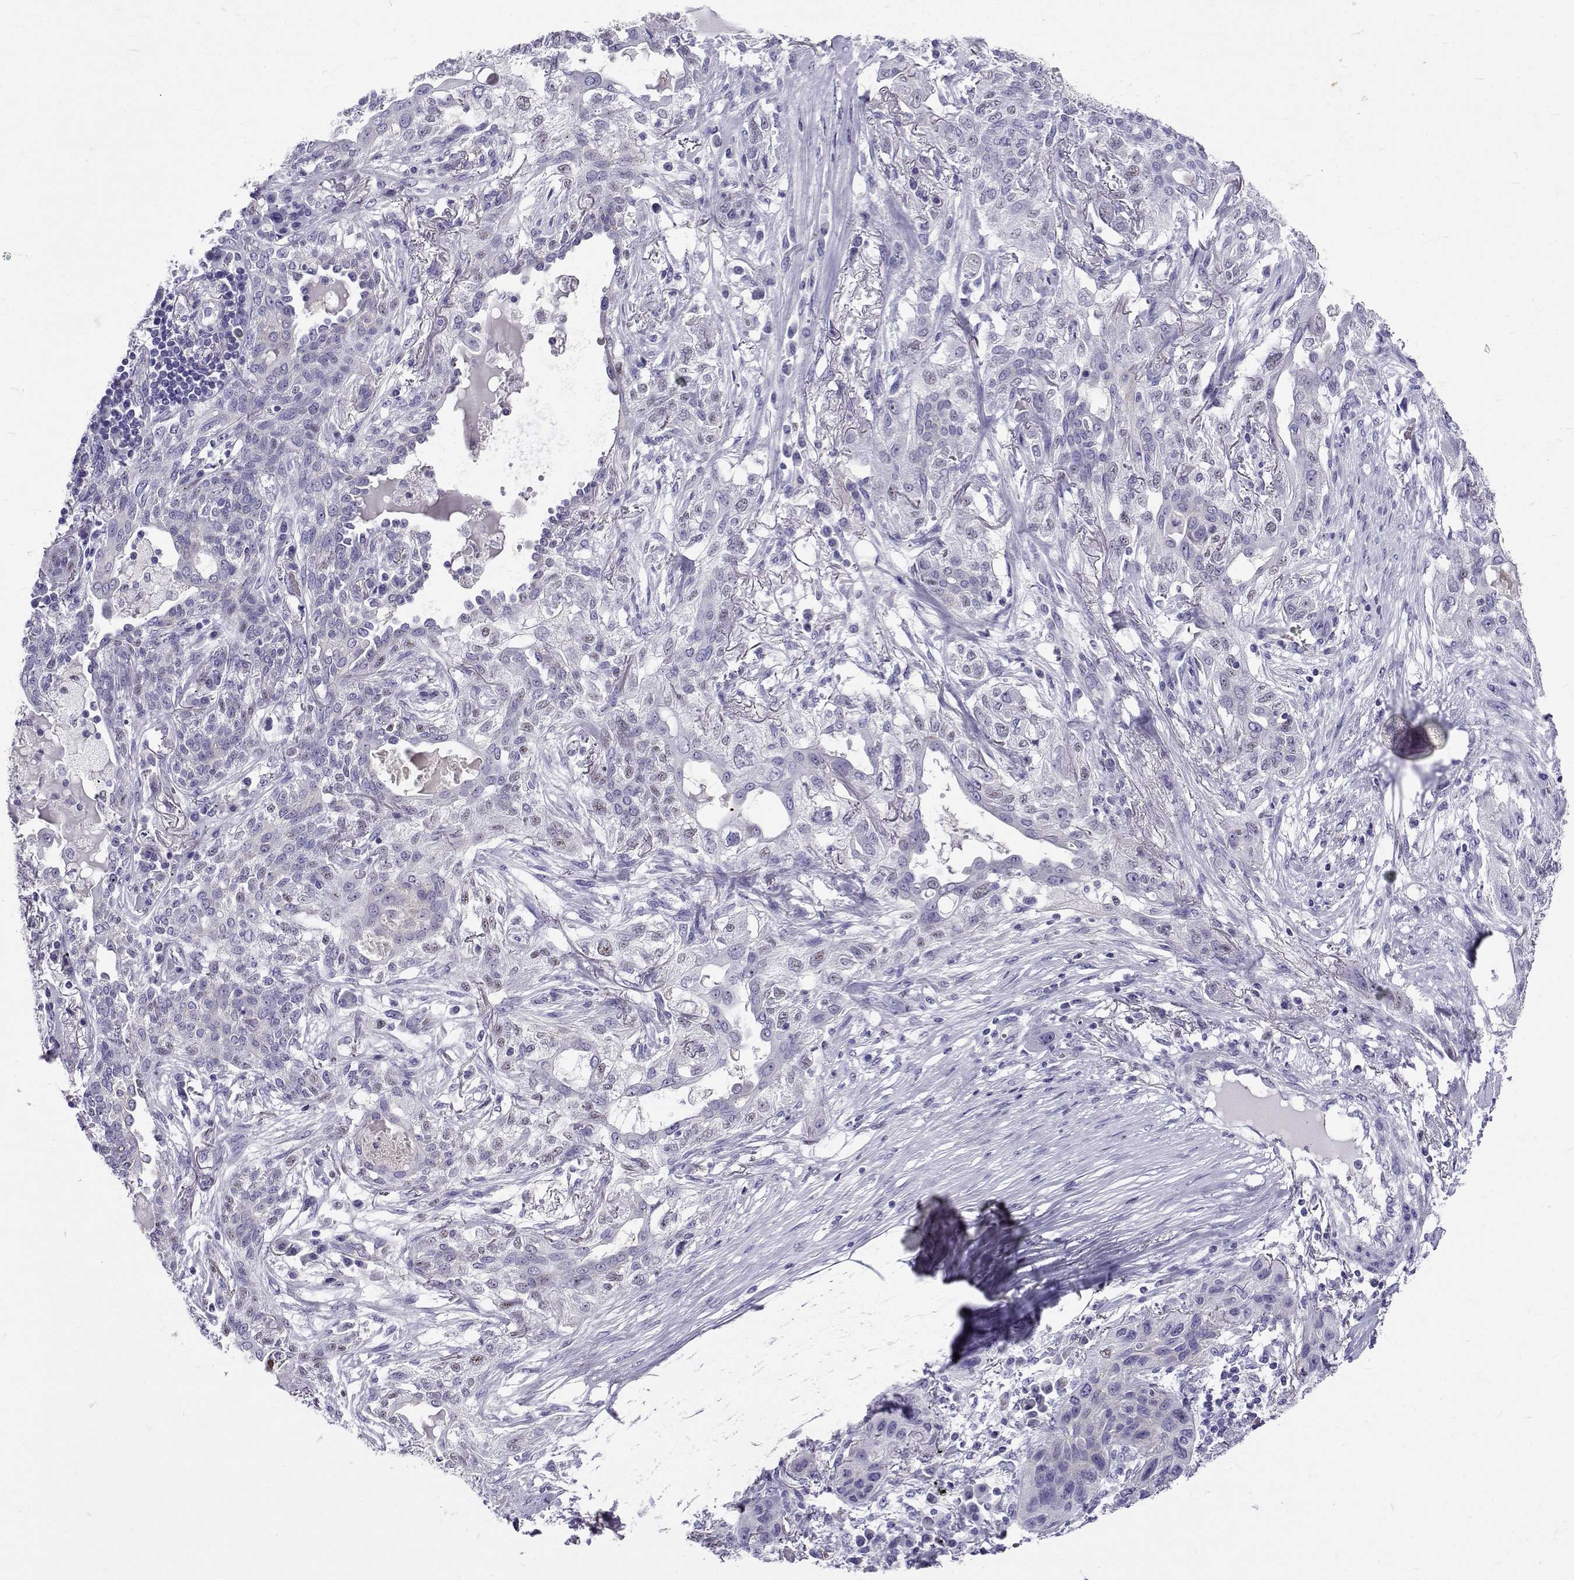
{"staining": {"intensity": "negative", "quantity": "none", "location": "none"}, "tissue": "lung cancer", "cell_type": "Tumor cells", "image_type": "cancer", "snomed": [{"axis": "morphology", "description": "Squamous cell carcinoma, NOS"}, {"axis": "topography", "description": "Lung"}], "caption": "Tumor cells show no significant protein expression in lung cancer (squamous cell carcinoma). (DAB (3,3'-diaminobenzidine) immunohistochemistry (IHC) visualized using brightfield microscopy, high magnification).", "gene": "IGSF1", "patient": {"sex": "female", "age": 70}}